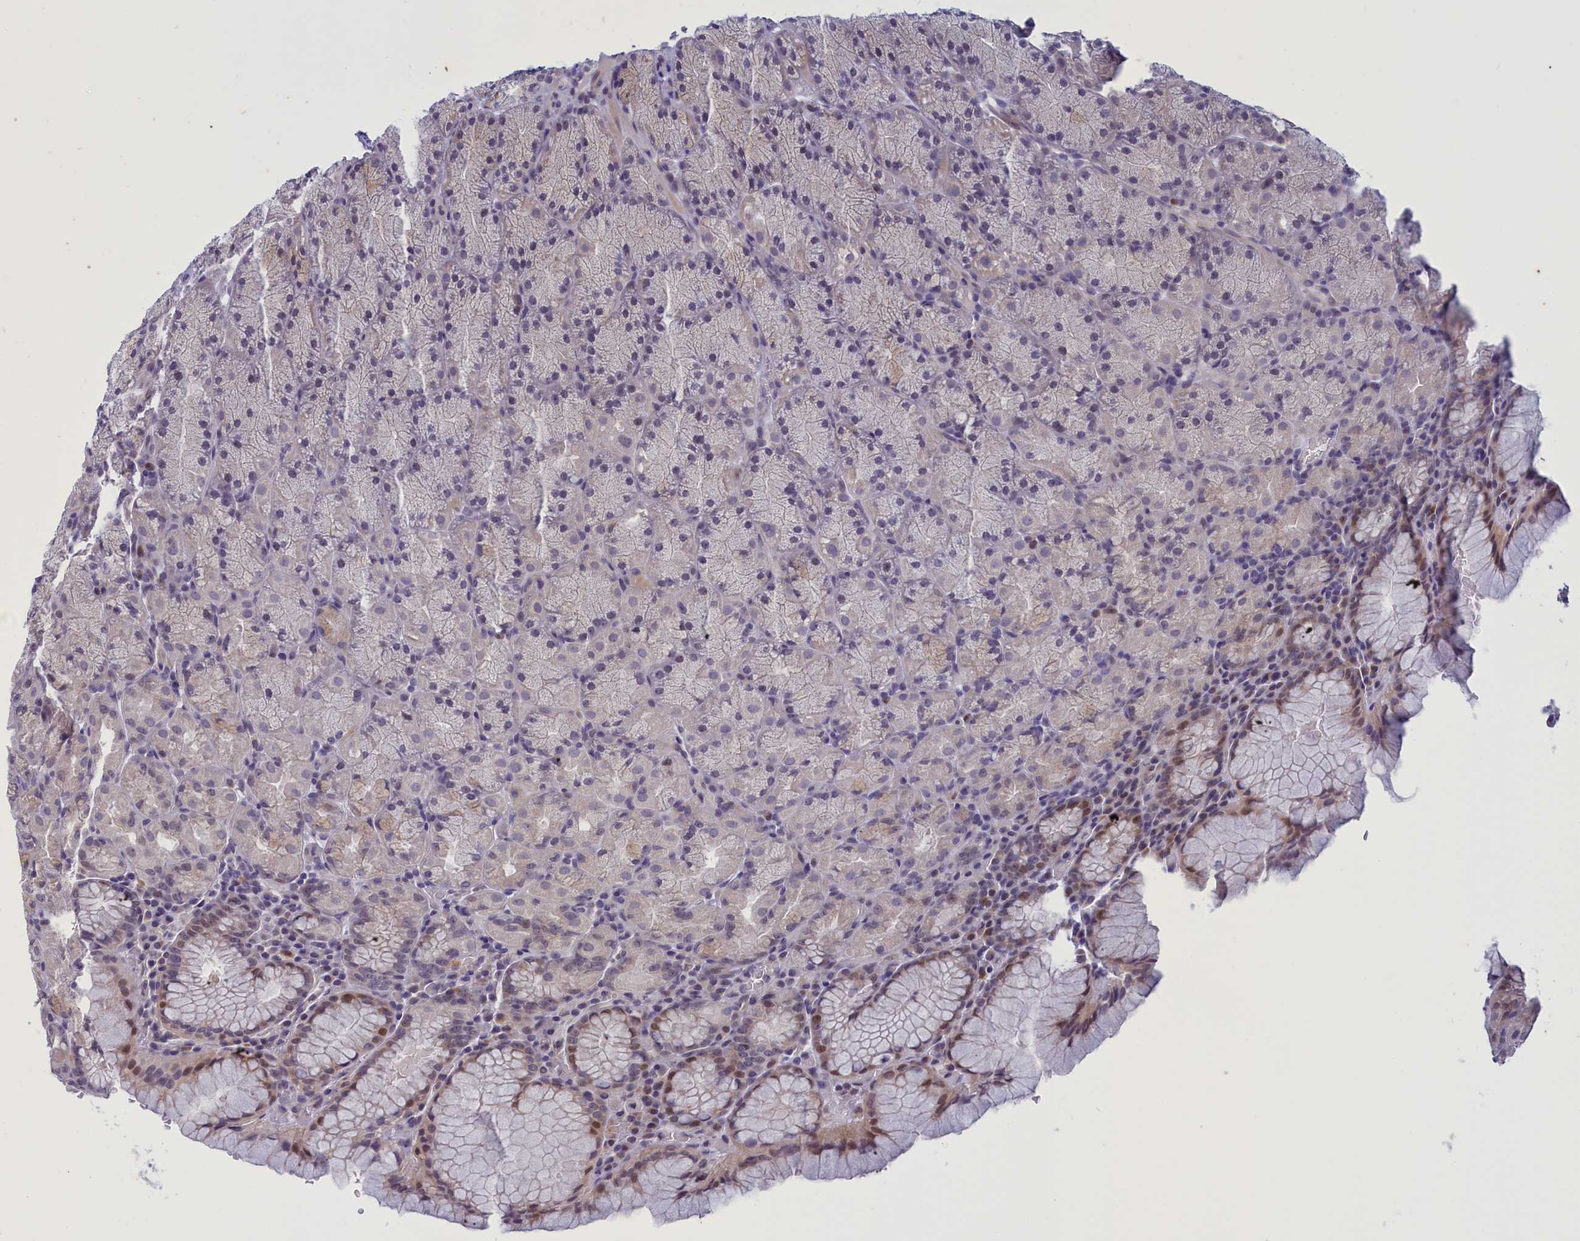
{"staining": {"intensity": "moderate", "quantity": "<25%", "location": "nuclear"}, "tissue": "stomach", "cell_type": "Glandular cells", "image_type": "normal", "snomed": [{"axis": "morphology", "description": "Normal tissue, NOS"}, {"axis": "topography", "description": "Stomach, upper"}, {"axis": "topography", "description": "Stomach, lower"}], "caption": "This is an image of IHC staining of normal stomach, which shows moderate positivity in the nuclear of glandular cells.", "gene": "ELOA2", "patient": {"sex": "male", "age": 80}}